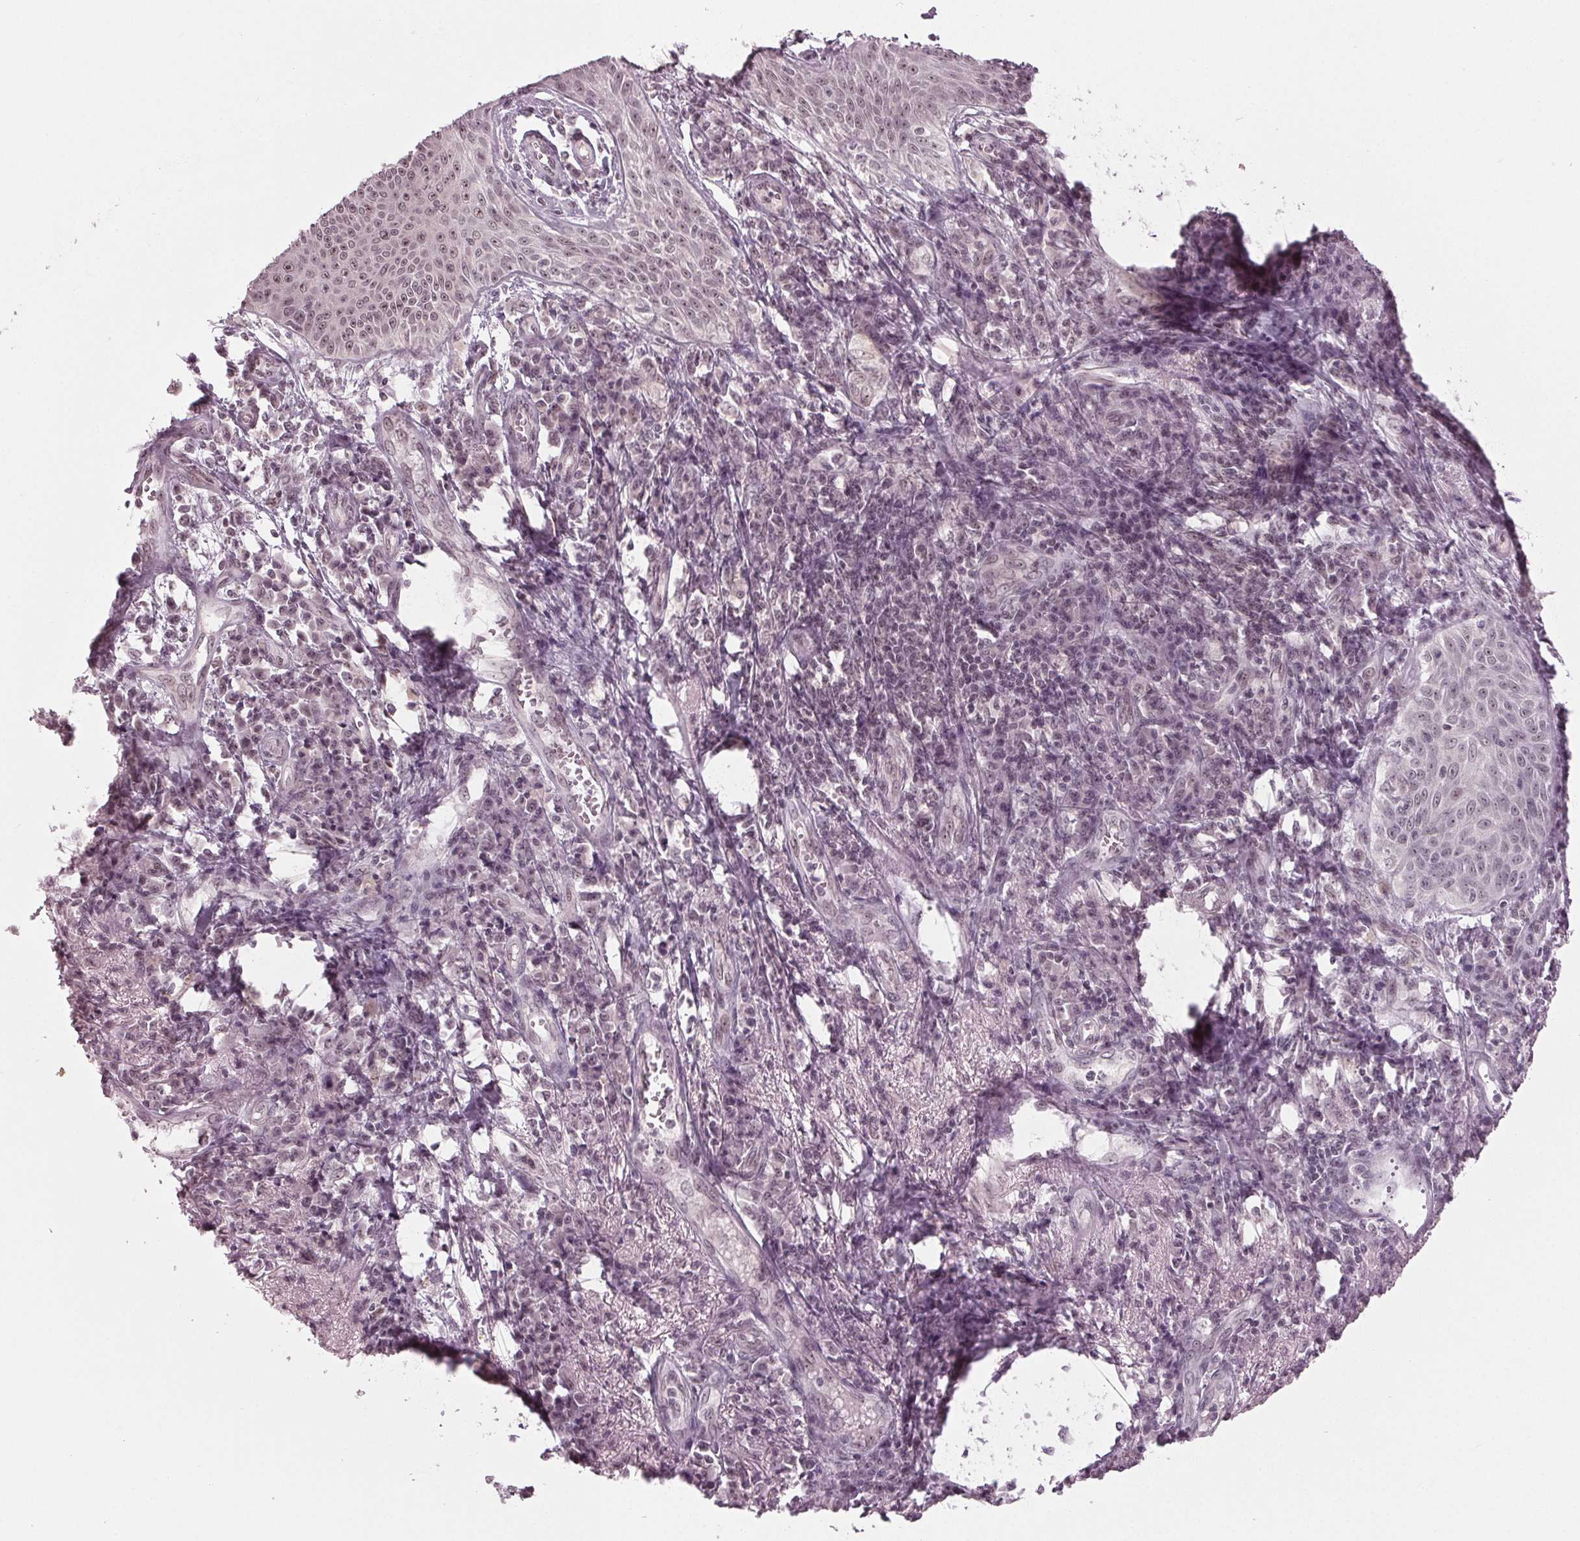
{"staining": {"intensity": "weak", "quantity": "25%-75%", "location": "nuclear"}, "tissue": "skin cancer", "cell_type": "Tumor cells", "image_type": "cancer", "snomed": [{"axis": "morphology", "description": "Squamous cell carcinoma, NOS"}, {"axis": "topography", "description": "Skin"}], "caption": "The image demonstrates immunohistochemical staining of skin squamous cell carcinoma. There is weak nuclear staining is present in approximately 25%-75% of tumor cells.", "gene": "DDX41", "patient": {"sex": "male", "age": 70}}